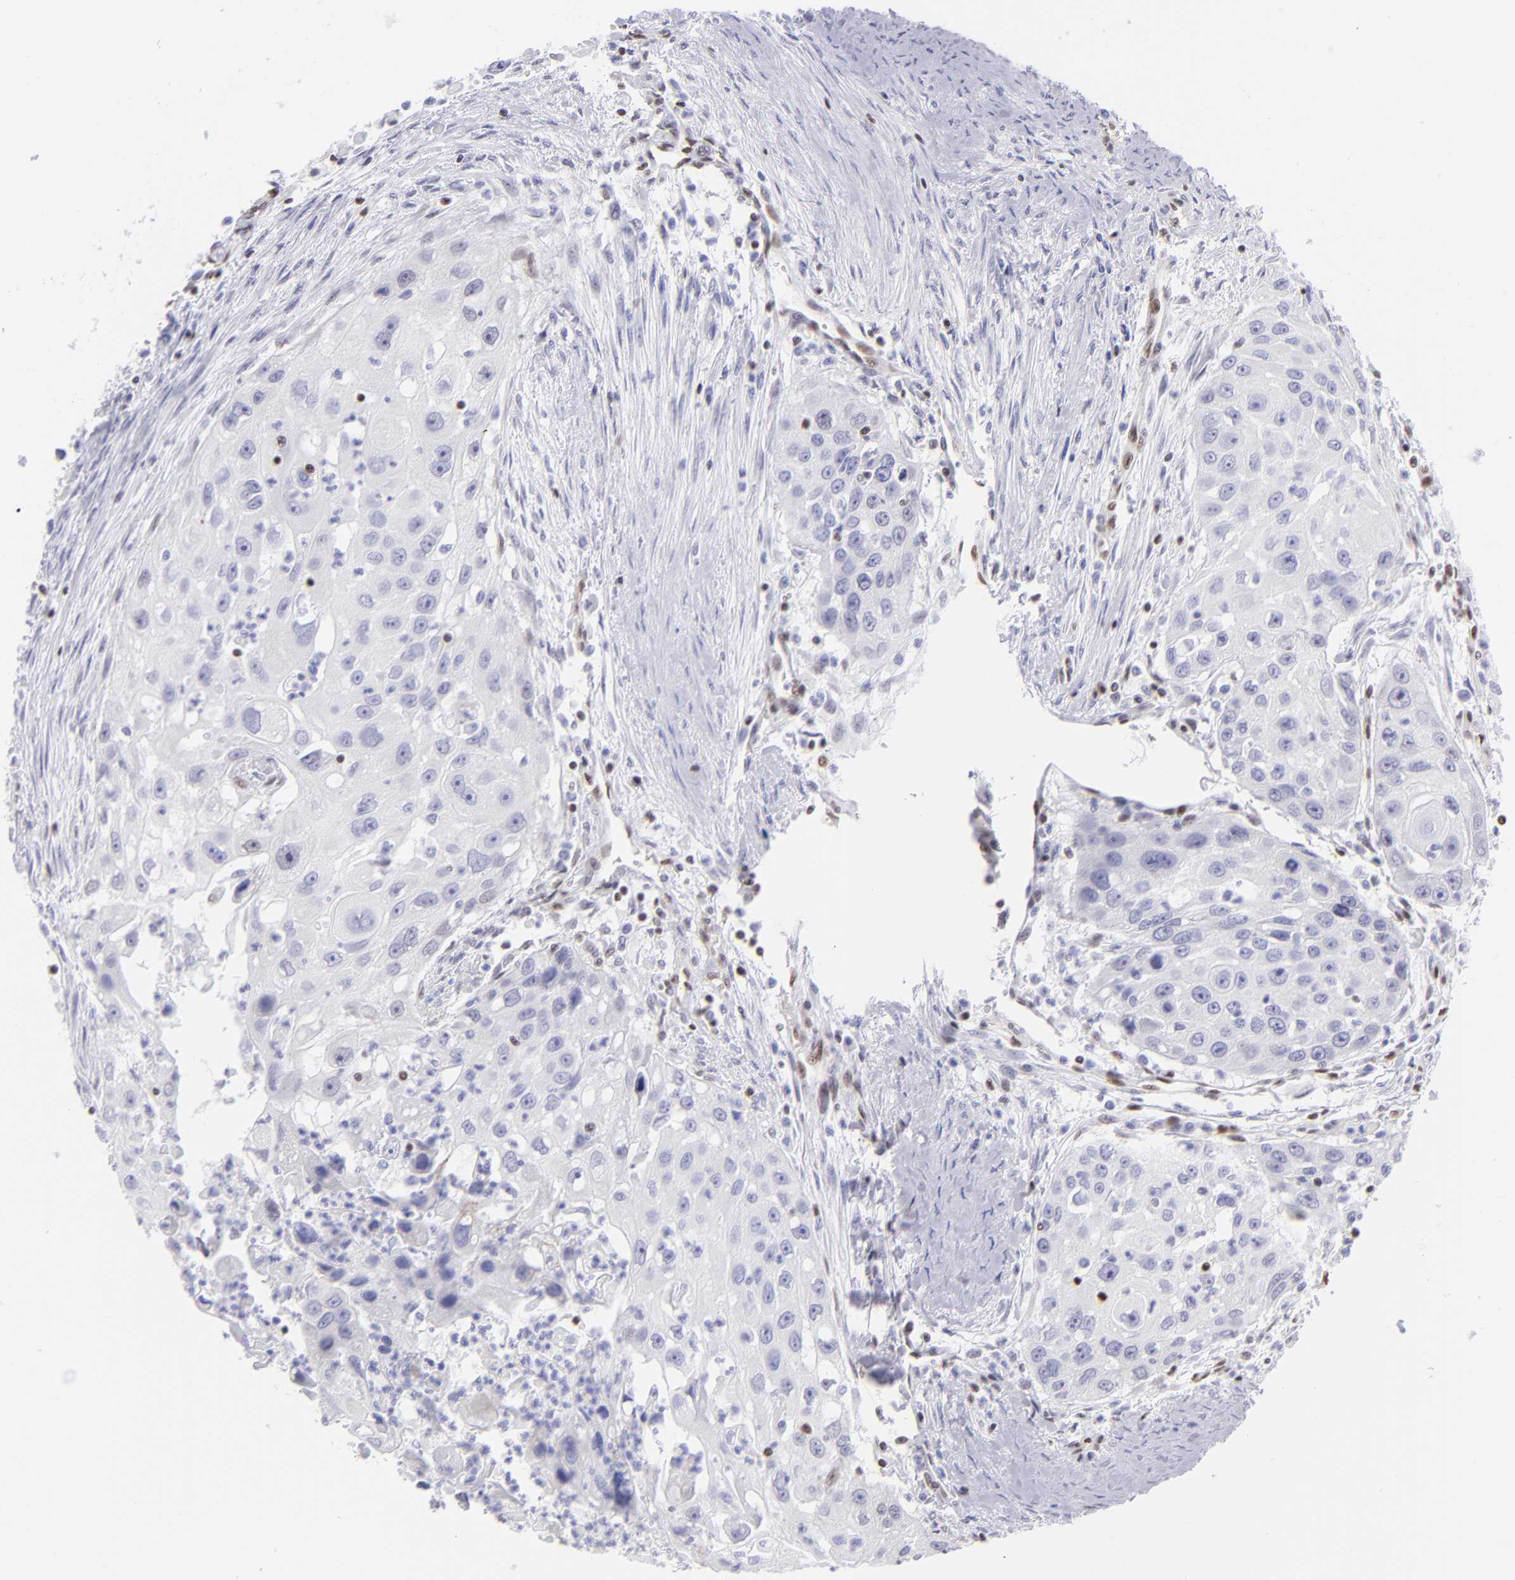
{"staining": {"intensity": "weak", "quantity": "<25%", "location": "nuclear"}, "tissue": "head and neck cancer", "cell_type": "Tumor cells", "image_type": "cancer", "snomed": [{"axis": "morphology", "description": "Squamous cell carcinoma, NOS"}, {"axis": "topography", "description": "Head-Neck"}], "caption": "High magnification brightfield microscopy of head and neck cancer stained with DAB (3,3'-diaminobenzidine) (brown) and counterstained with hematoxylin (blue): tumor cells show no significant staining.", "gene": "ETS1", "patient": {"sex": "male", "age": 64}}